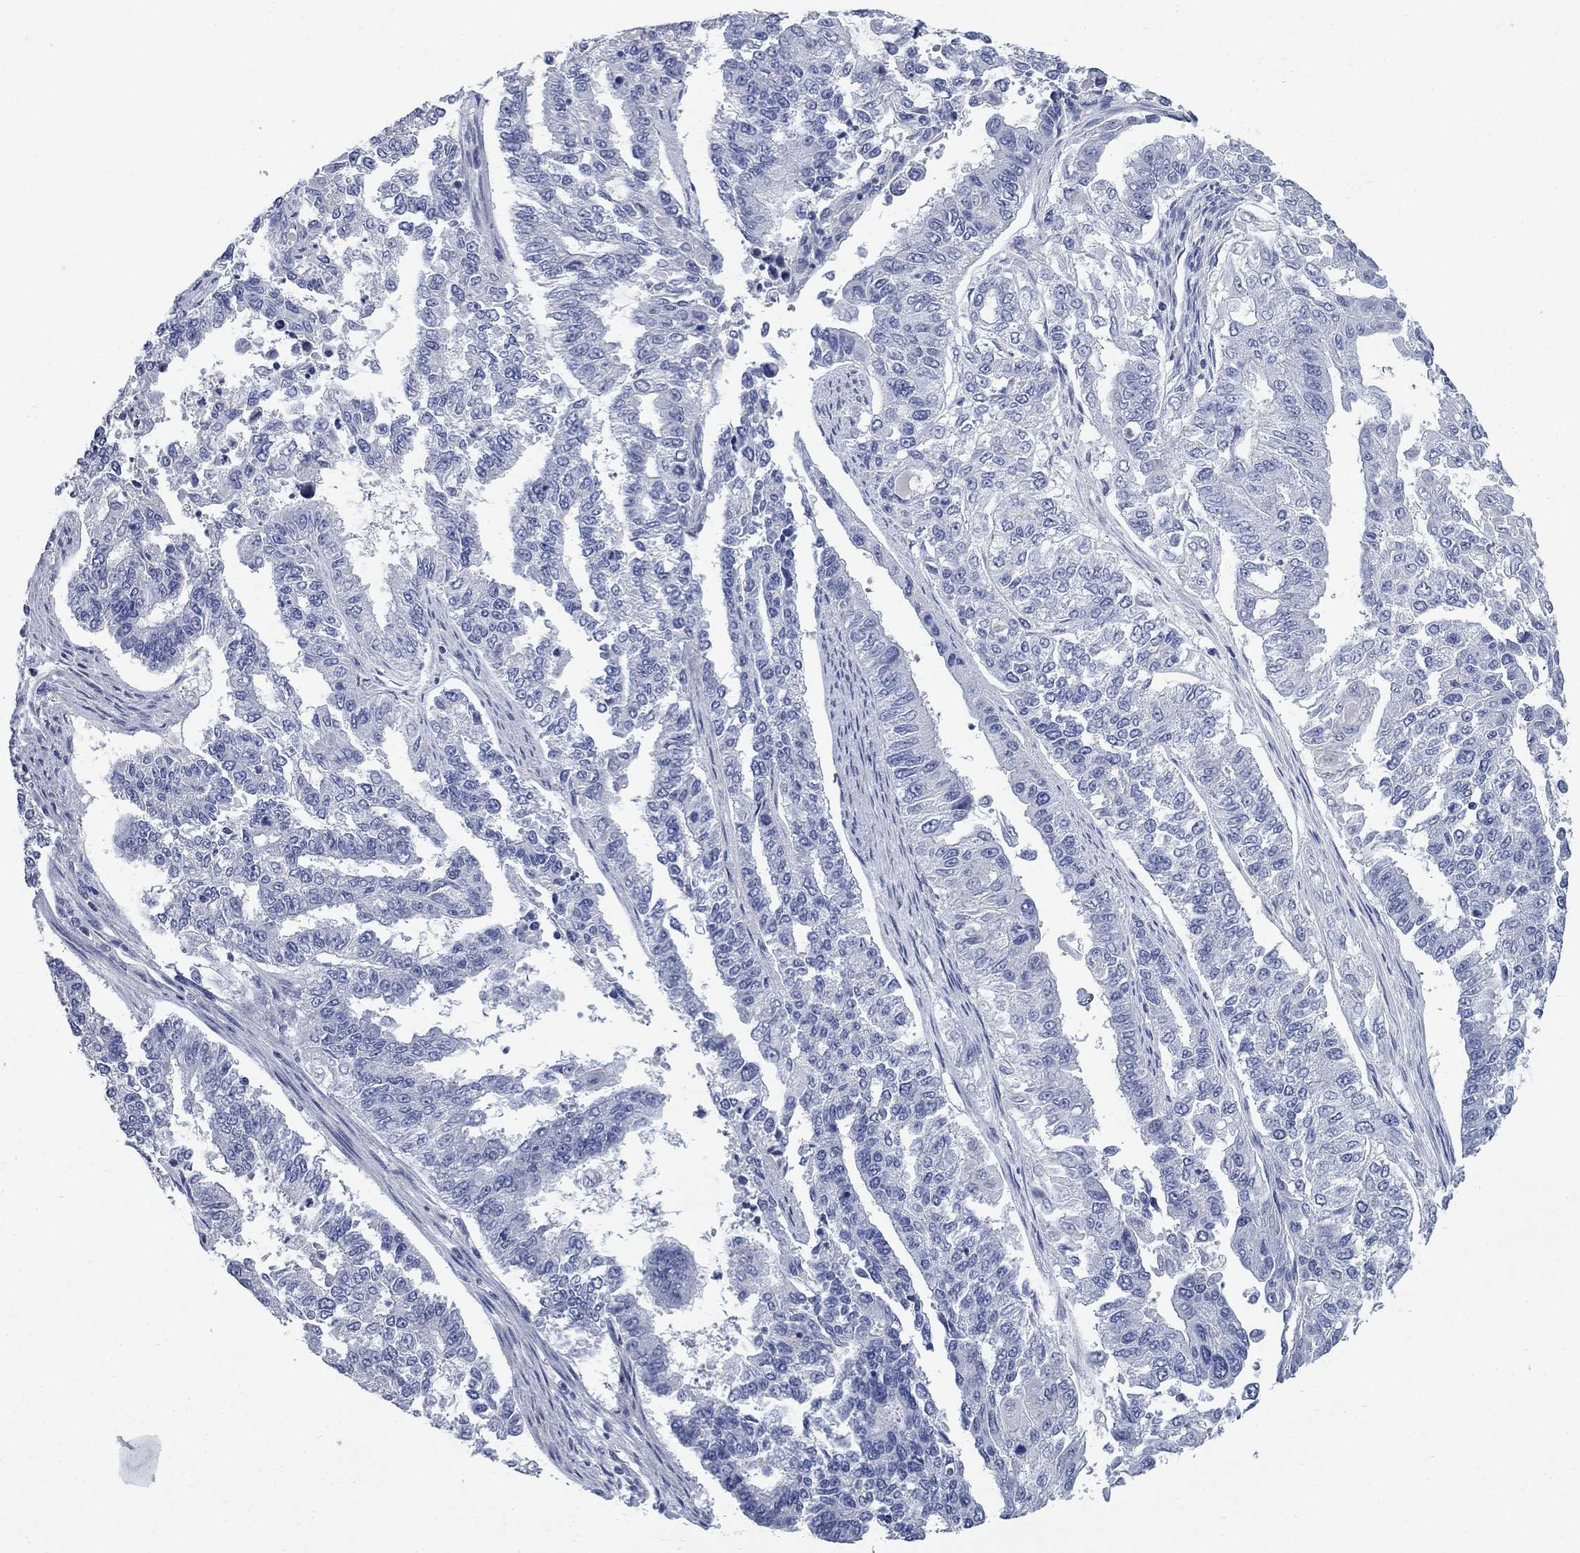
{"staining": {"intensity": "negative", "quantity": "none", "location": "none"}, "tissue": "endometrial cancer", "cell_type": "Tumor cells", "image_type": "cancer", "snomed": [{"axis": "morphology", "description": "Adenocarcinoma, NOS"}, {"axis": "topography", "description": "Uterus"}], "caption": "Adenocarcinoma (endometrial) was stained to show a protein in brown. There is no significant expression in tumor cells.", "gene": "DNER", "patient": {"sex": "female", "age": 59}}